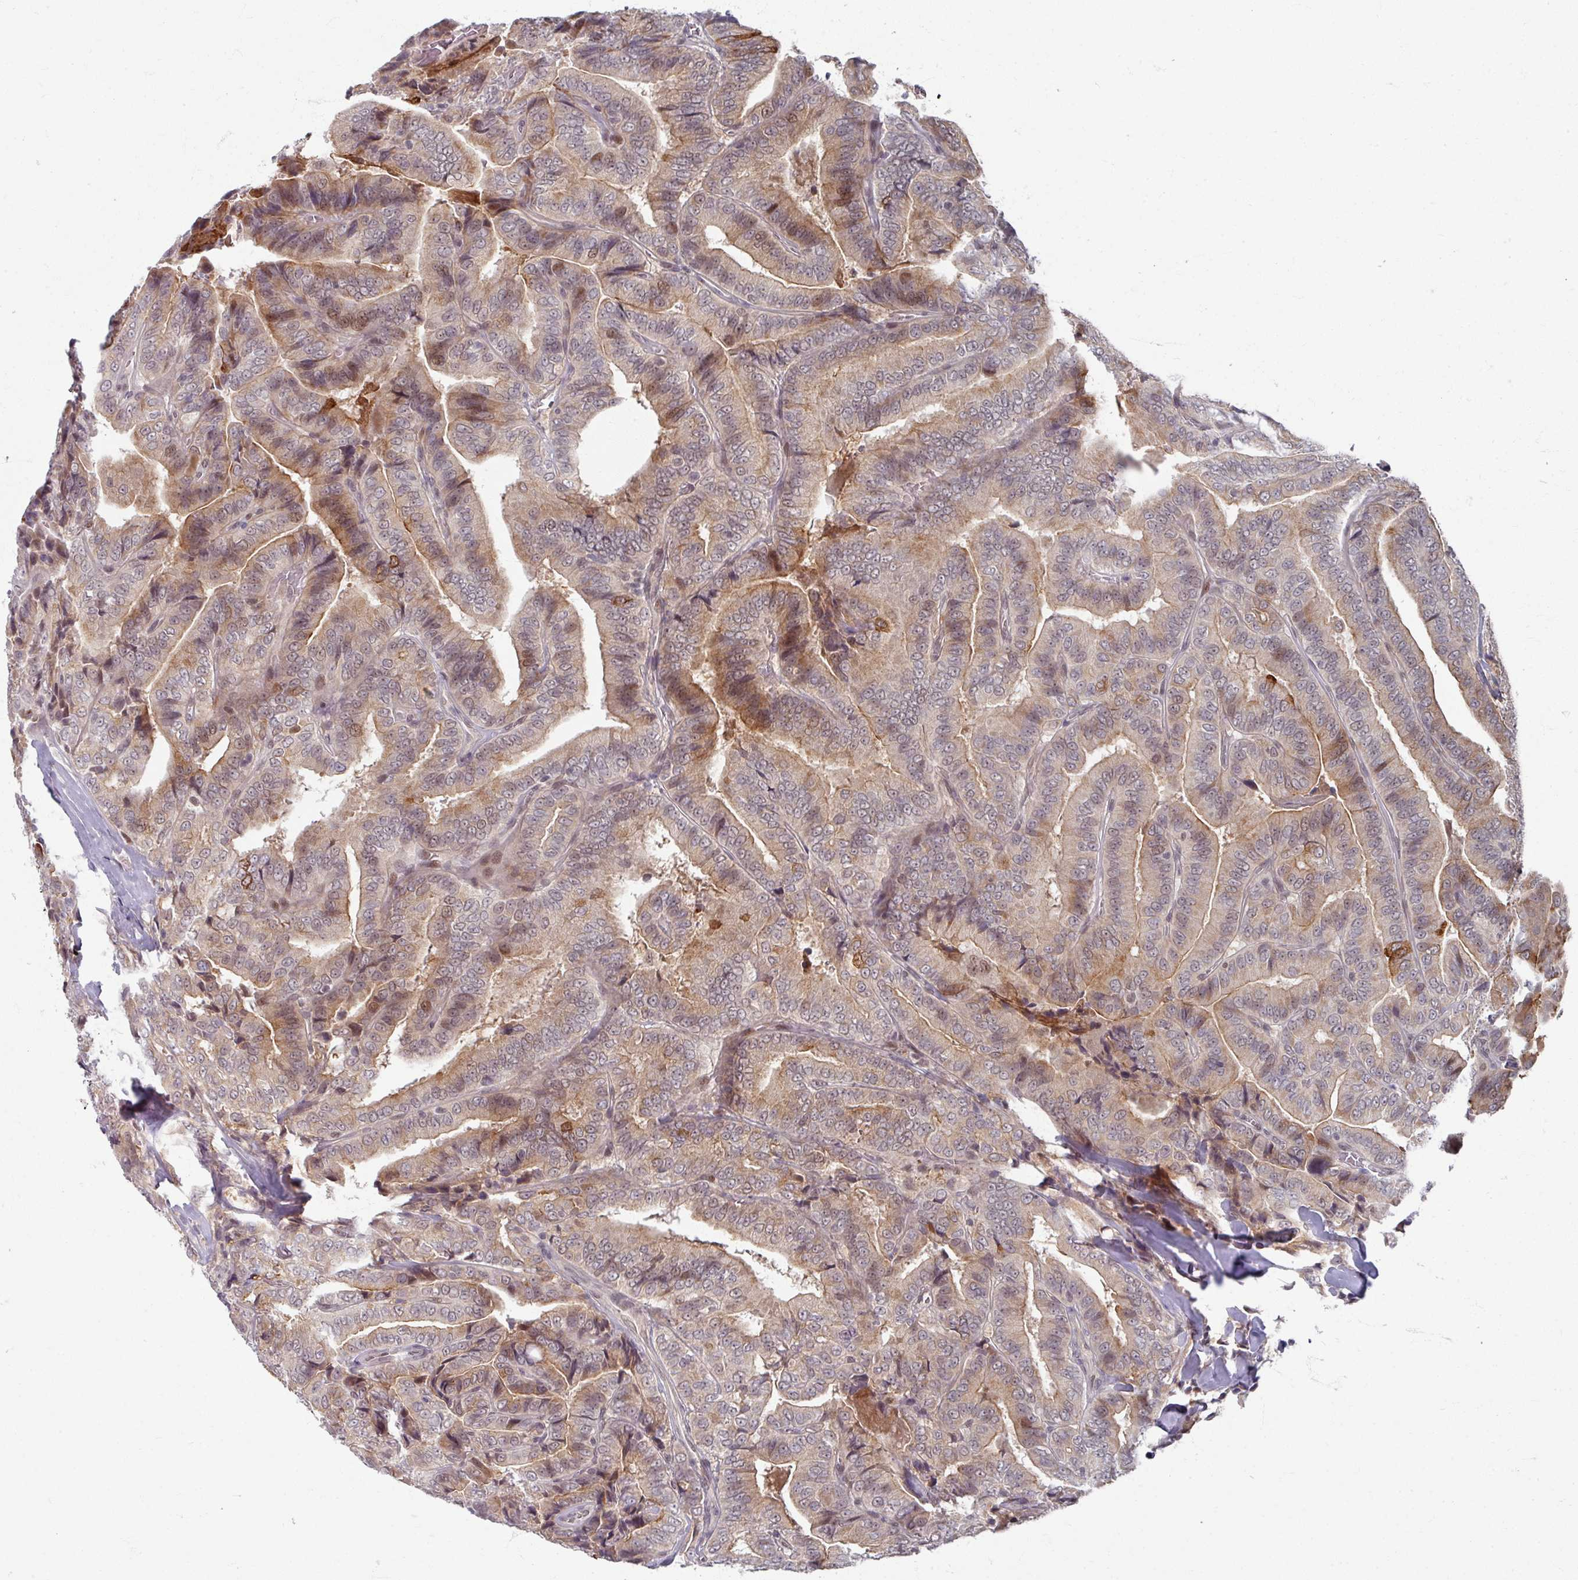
{"staining": {"intensity": "moderate", "quantity": "25%-75%", "location": "cytoplasmic/membranous"}, "tissue": "thyroid cancer", "cell_type": "Tumor cells", "image_type": "cancer", "snomed": [{"axis": "morphology", "description": "Papillary adenocarcinoma, NOS"}, {"axis": "topography", "description": "Thyroid gland"}], "caption": "Immunohistochemistry (DAB) staining of thyroid papillary adenocarcinoma displays moderate cytoplasmic/membranous protein positivity in about 25%-75% of tumor cells.", "gene": "KLC3", "patient": {"sex": "male", "age": 61}}